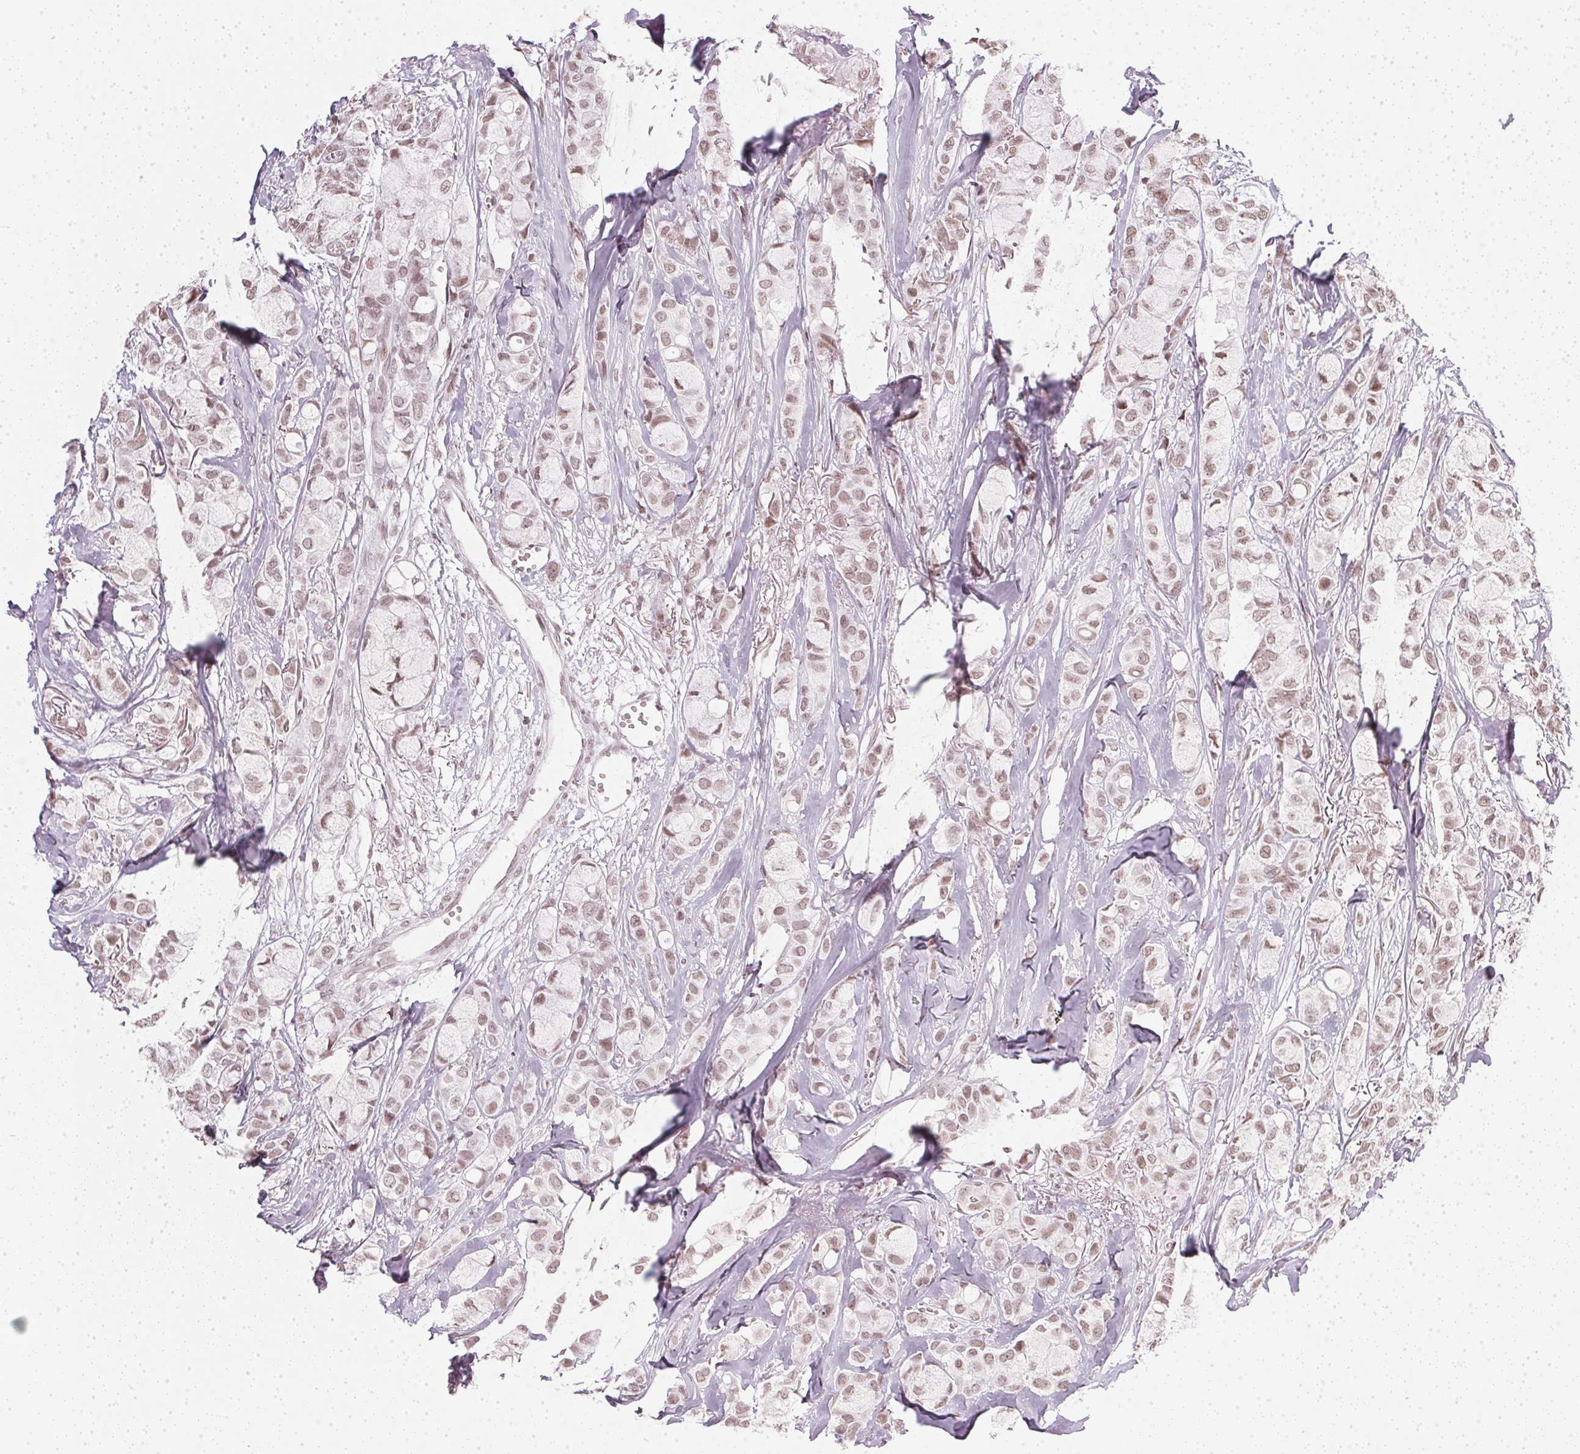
{"staining": {"intensity": "weak", "quantity": ">75%", "location": "nuclear"}, "tissue": "breast cancer", "cell_type": "Tumor cells", "image_type": "cancer", "snomed": [{"axis": "morphology", "description": "Duct carcinoma"}, {"axis": "topography", "description": "Breast"}], "caption": "This micrograph reveals immunohistochemistry (IHC) staining of human breast cancer (invasive ductal carcinoma), with low weak nuclear expression in about >75% of tumor cells.", "gene": "DNAJC6", "patient": {"sex": "female", "age": 85}}